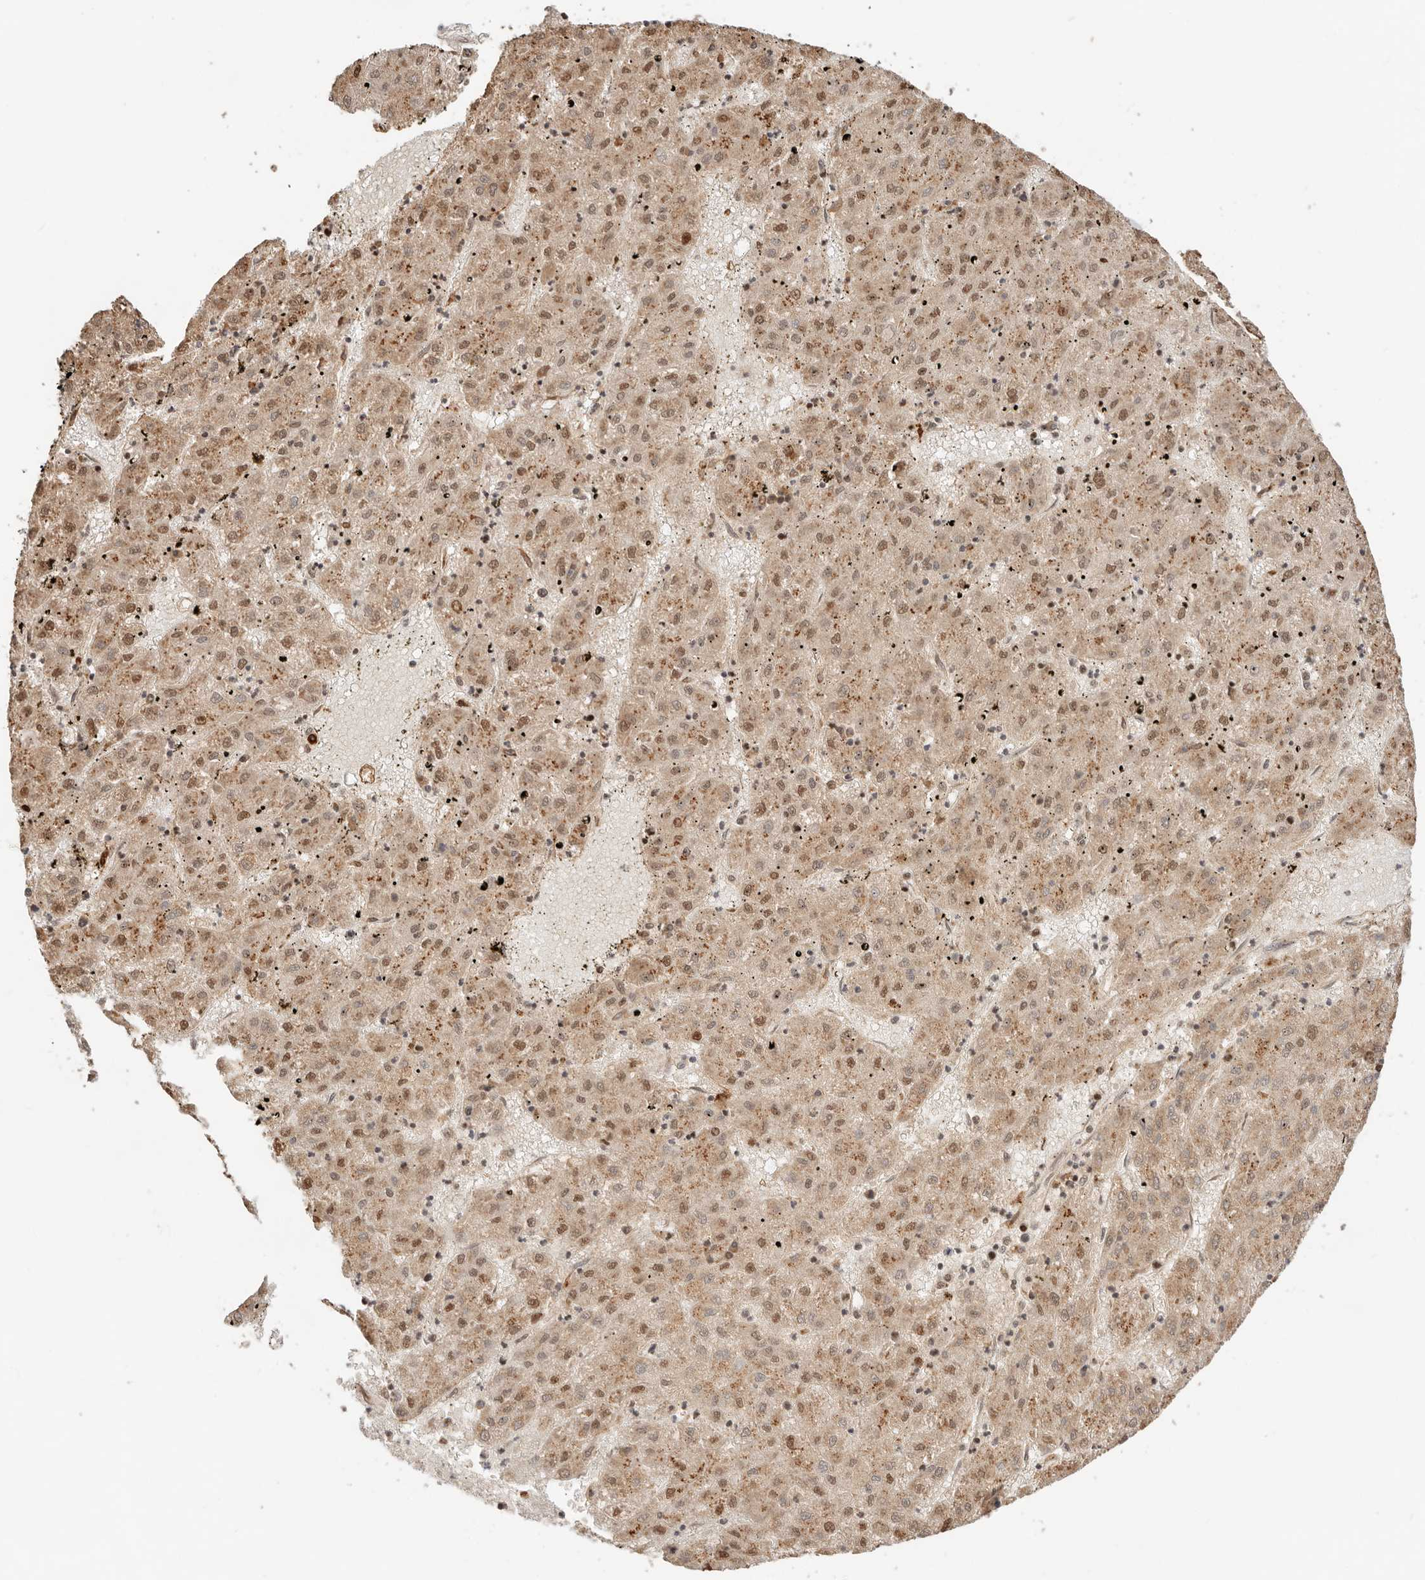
{"staining": {"intensity": "moderate", "quantity": ">75%", "location": "nuclear"}, "tissue": "liver cancer", "cell_type": "Tumor cells", "image_type": "cancer", "snomed": [{"axis": "morphology", "description": "Carcinoma, Hepatocellular, NOS"}, {"axis": "topography", "description": "Liver"}], "caption": "Tumor cells demonstrate medium levels of moderate nuclear staining in approximately >75% of cells in hepatocellular carcinoma (liver).", "gene": "NPAS2", "patient": {"sex": "male", "age": 72}}